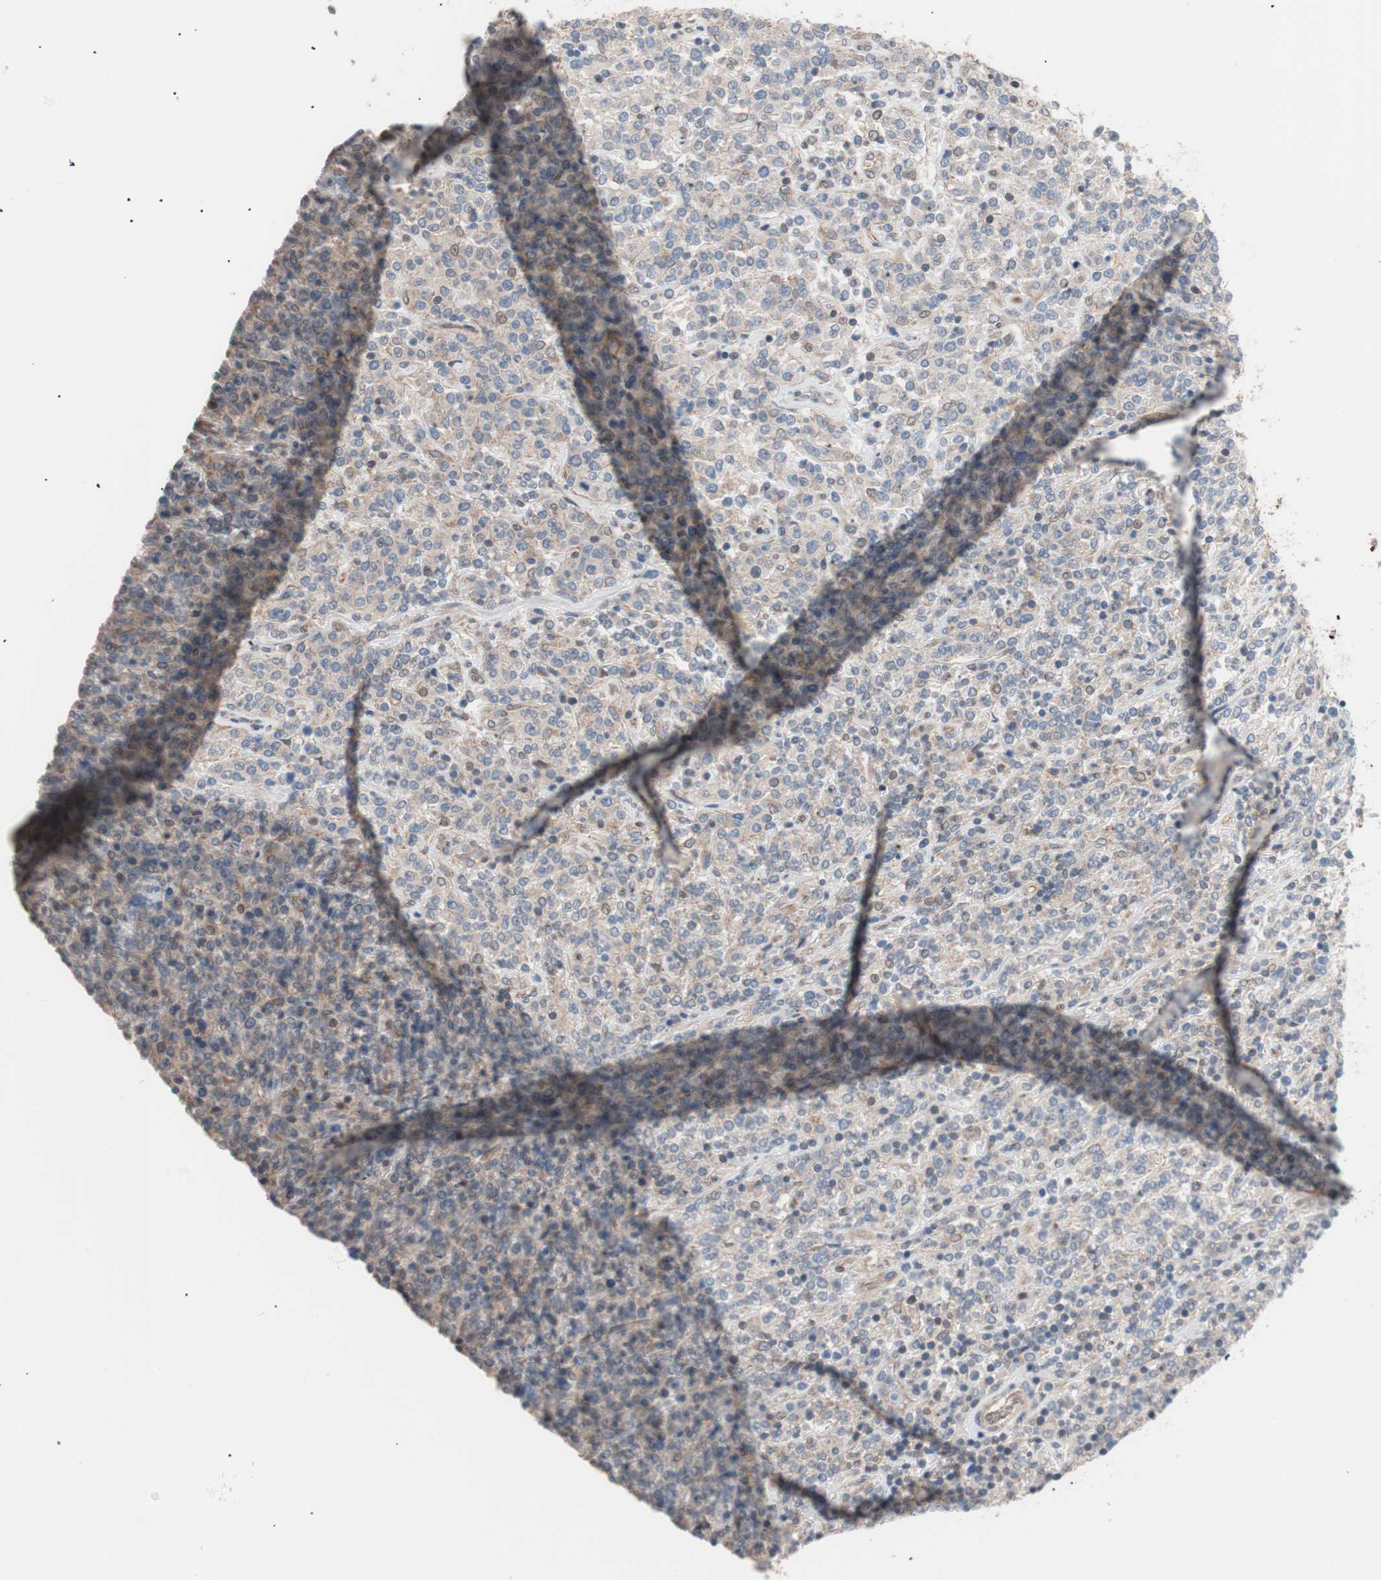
{"staining": {"intensity": "negative", "quantity": "none", "location": "none"}, "tissue": "lymphoma", "cell_type": "Tumor cells", "image_type": "cancer", "snomed": [{"axis": "morphology", "description": "Malignant lymphoma, non-Hodgkin's type, High grade"}, {"axis": "topography", "description": "Soft tissue"}], "caption": "High magnification brightfield microscopy of high-grade malignant lymphoma, non-Hodgkin's type stained with DAB (3,3'-diaminobenzidine) (brown) and counterstained with hematoxylin (blue): tumor cells show no significant expression.", "gene": "SMG1", "patient": {"sex": "male", "age": 18}}